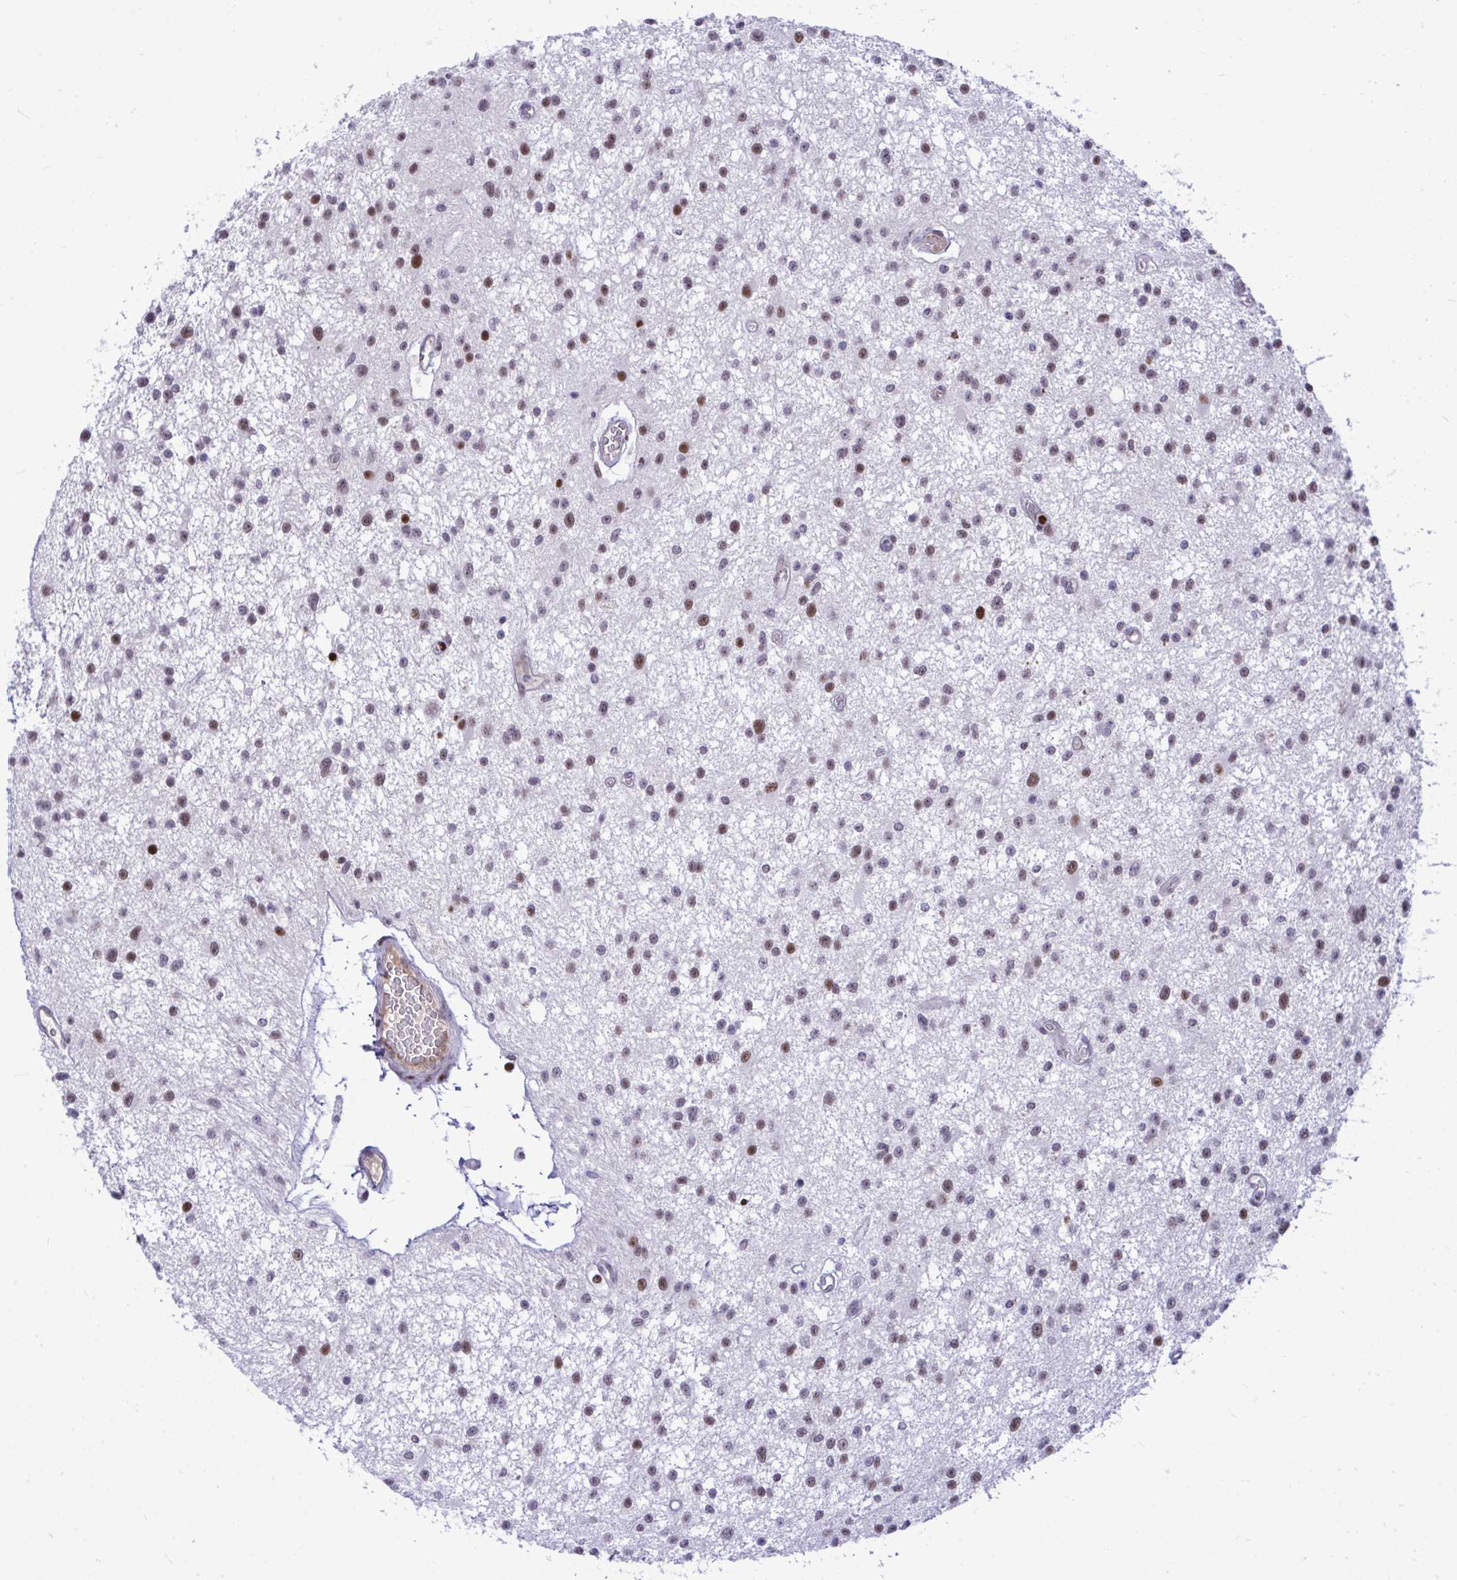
{"staining": {"intensity": "moderate", "quantity": "25%-75%", "location": "nuclear"}, "tissue": "glioma", "cell_type": "Tumor cells", "image_type": "cancer", "snomed": [{"axis": "morphology", "description": "Glioma, malignant, Low grade"}, {"axis": "topography", "description": "Brain"}], "caption": "Immunohistochemistry (IHC) histopathology image of neoplastic tissue: human glioma stained using immunohistochemistry reveals medium levels of moderate protein expression localized specifically in the nuclear of tumor cells, appearing as a nuclear brown color.", "gene": "C14orf39", "patient": {"sex": "male", "age": 43}}